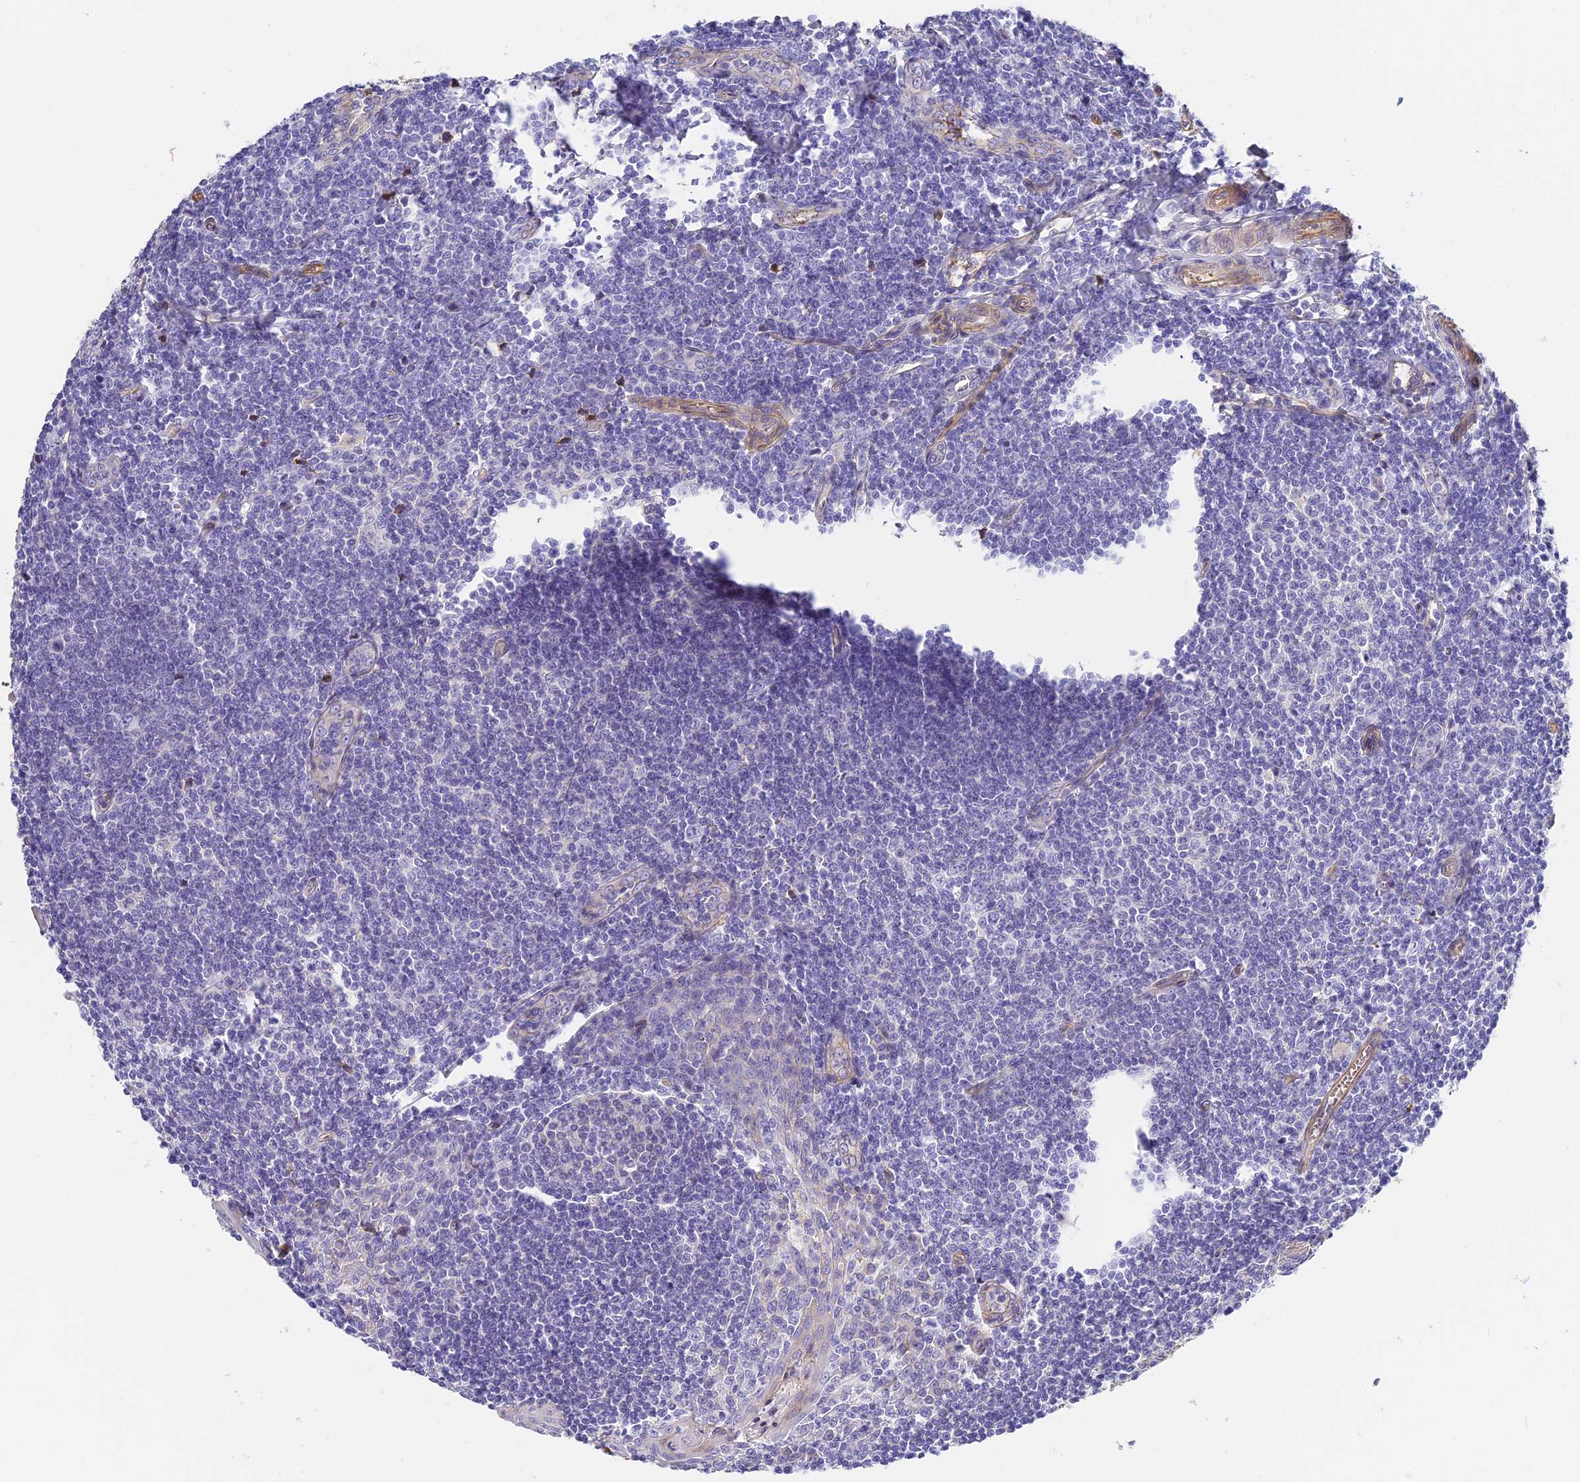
{"staining": {"intensity": "negative", "quantity": "none", "location": "none"}, "tissue": "tonsil", "cell_type": "Germinal center cells", "image_type": "normal", "snomed": [{"axis": "morphology", "description": "Normal tissue, NOS"}, {"axis": "topography", "description": "Tonsil"}], "caption": "Germinal center cells show no significant positivity in normal tonsil. (Stains: DAB immunohistochemistry with hematoxylin counter stain, Microscopy: brightfield microscopy at high magnification).", "gene": "ITIH1", "patient": {"sex": "male", "age": 27}}